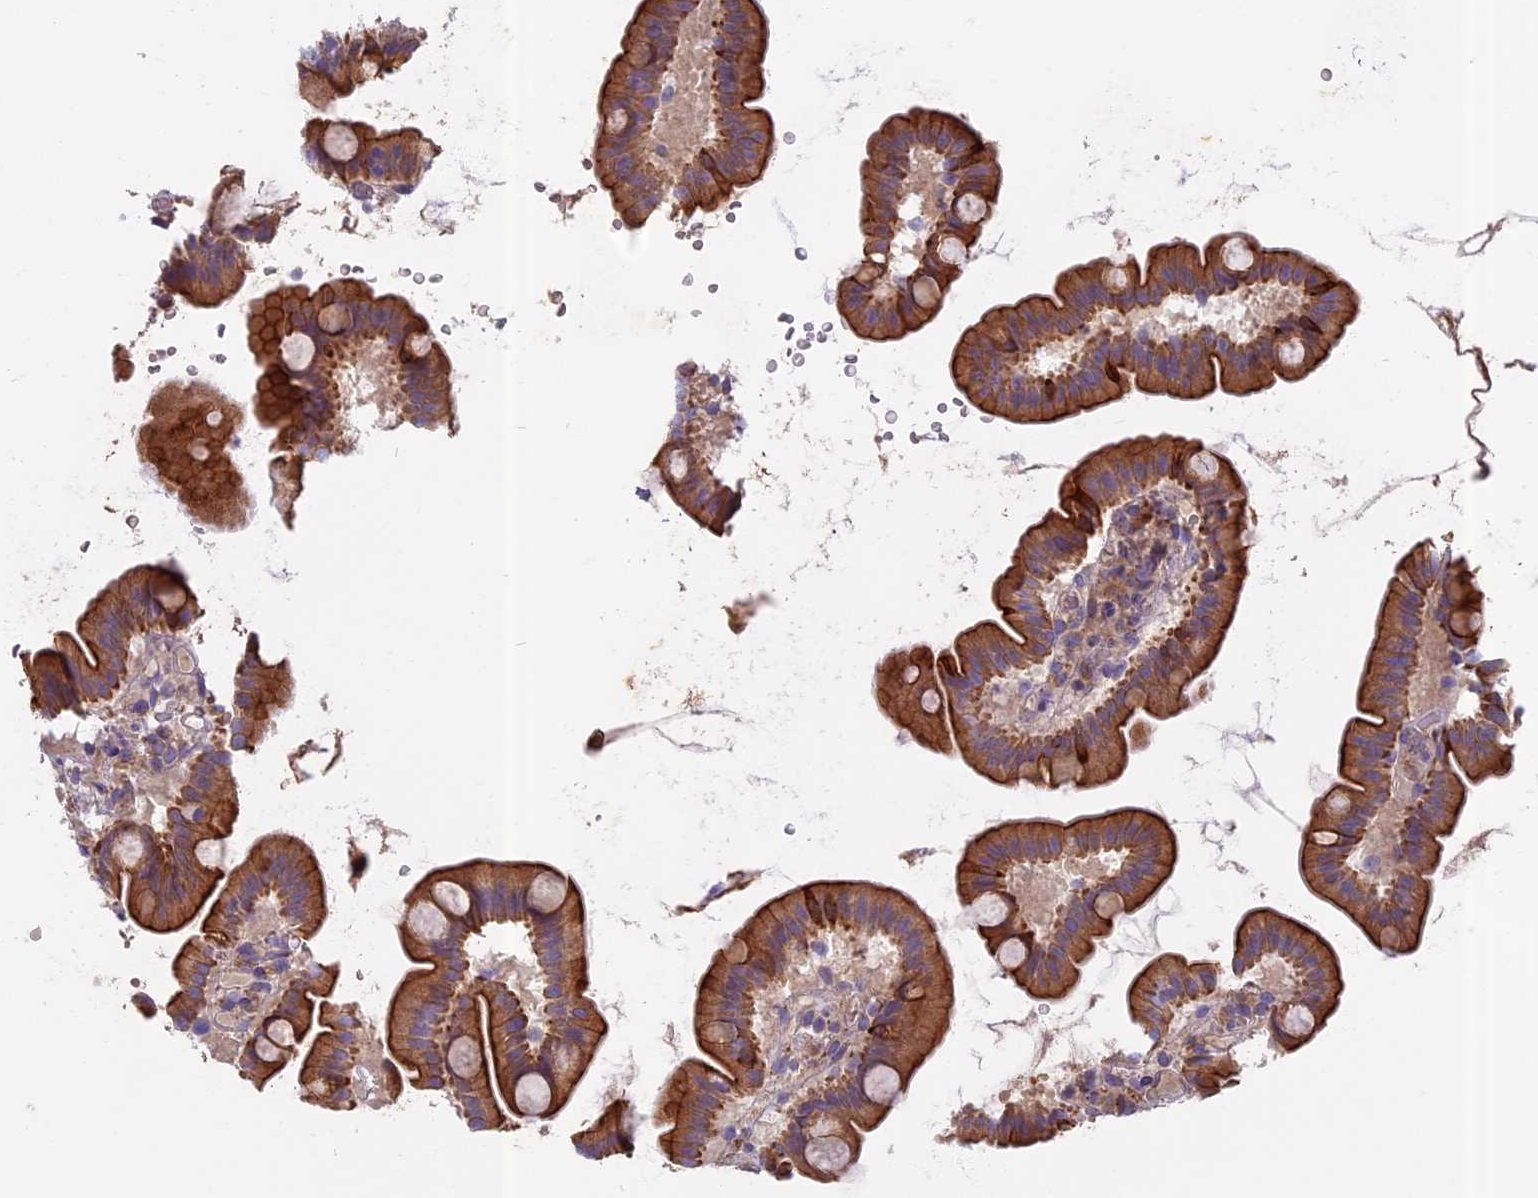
{"staining": {"intensity": "strong", "quantity": ">75%", "location": "cytoplasmic/membranous"}, "tissue": "small intestine", "cell_type": "Glandular cells", "image_type": "normal", "snomed": [{"axis": "morphology", "description": "Normal tissue, NOS"}, {"axis": "topography", "description": "Small intestine"}], "caption": "Strong cytoplasmic/membranous staining is identified in about >75% of glandular cells in benign small intestine.", "gene": "SEMA7A", "patient": {"sex": "female", "age": 68}}